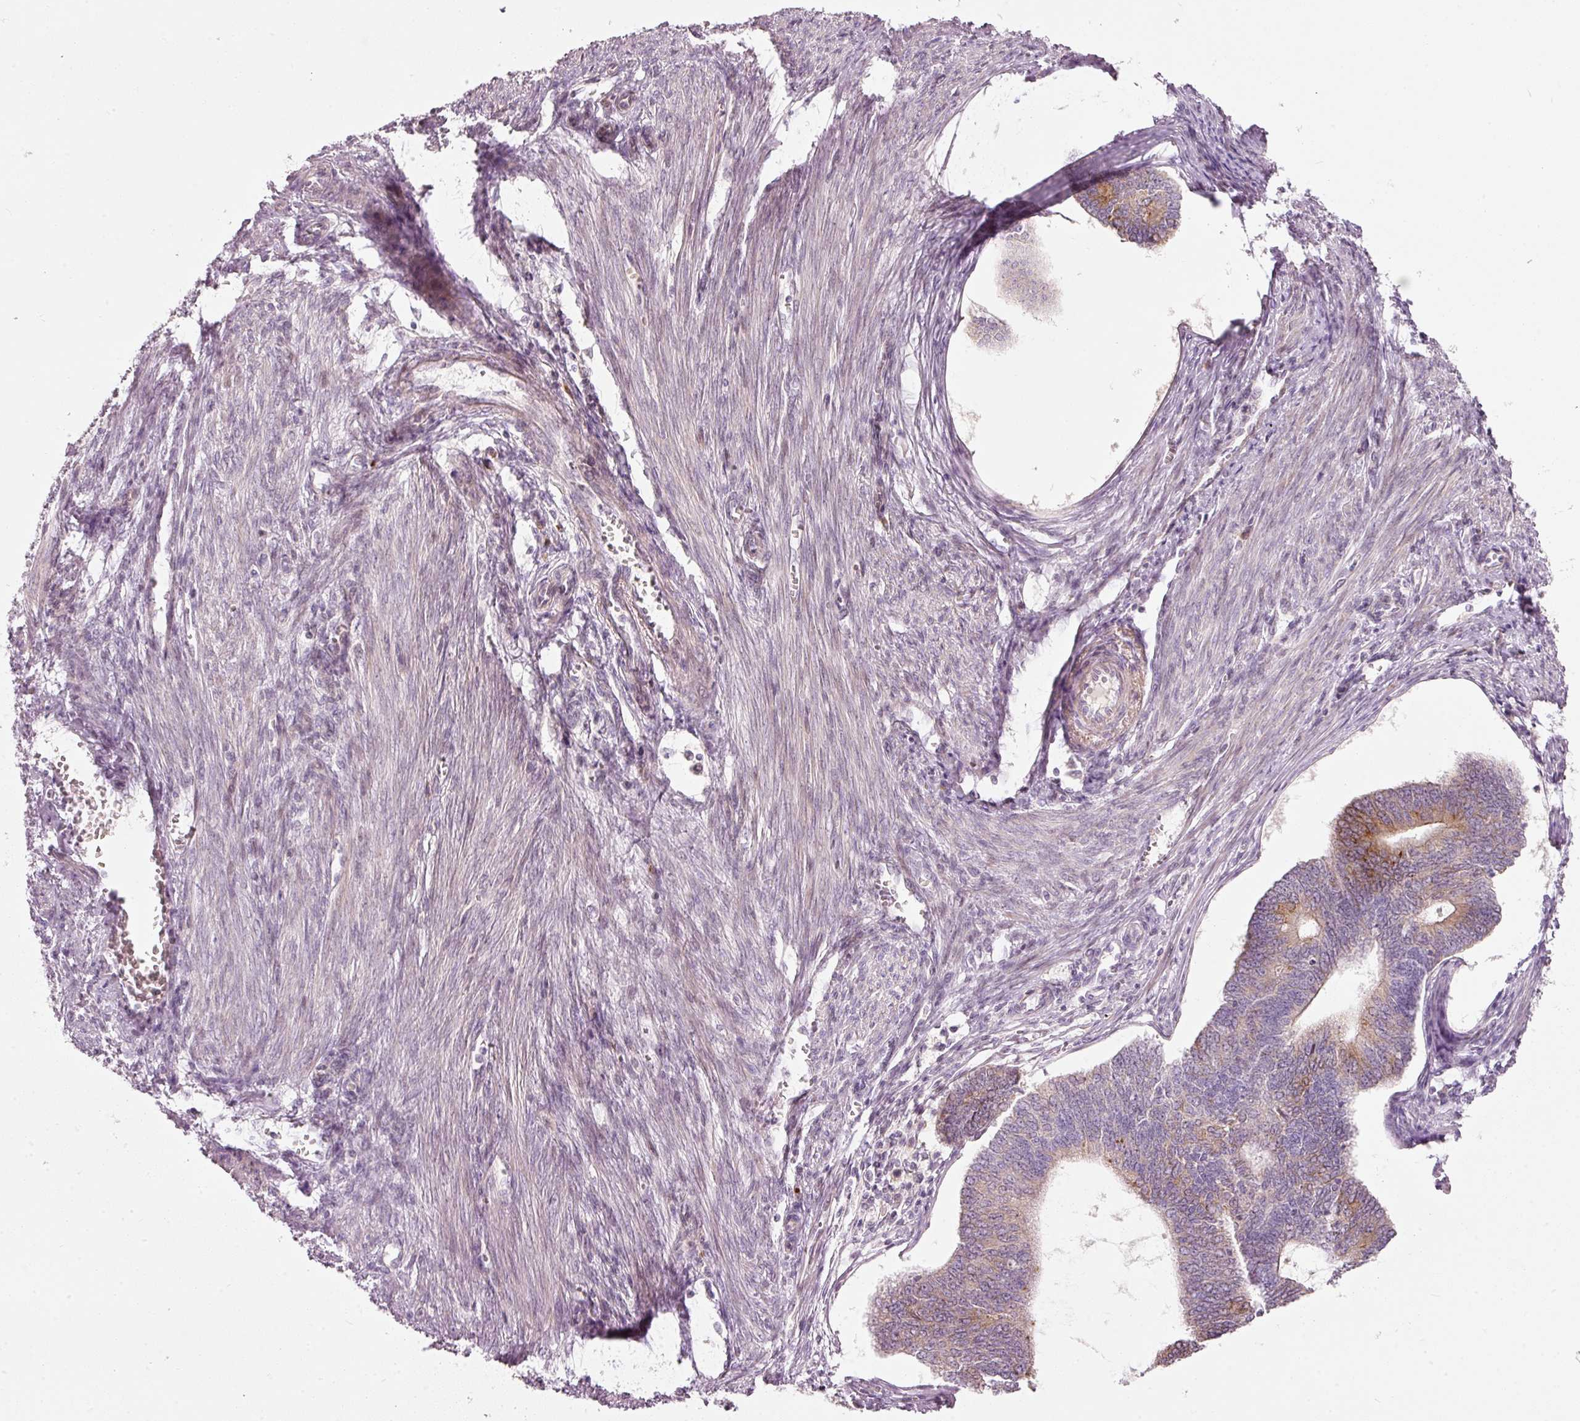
{"staining": {"intensity": "moderate", "quantity": "<25%", "location": "cytoplasmic/membranous"}, "tissue": "endometrial cancer", "cell_type": "Tumor cells", "image_type": "cancer", "snomed": [{"axis": "morphology", "description": "Adenocarcinoma, NOS"}, {"axis": "topography", "description": "Endometrium"}], "caption": "A brown stain highlights moderate cytoplasmic/membranous expression of a protein in human endometrial adenocarcinoma tumor cells. The staining is performed using DAB (3,3'-diaminobenzidine) brown chromogen to label protein expression. The nuclei are counter-stained blue using hematoxylin.", "gene": "SLC20A1", "patient": {"sex": "female", "age": 68}}